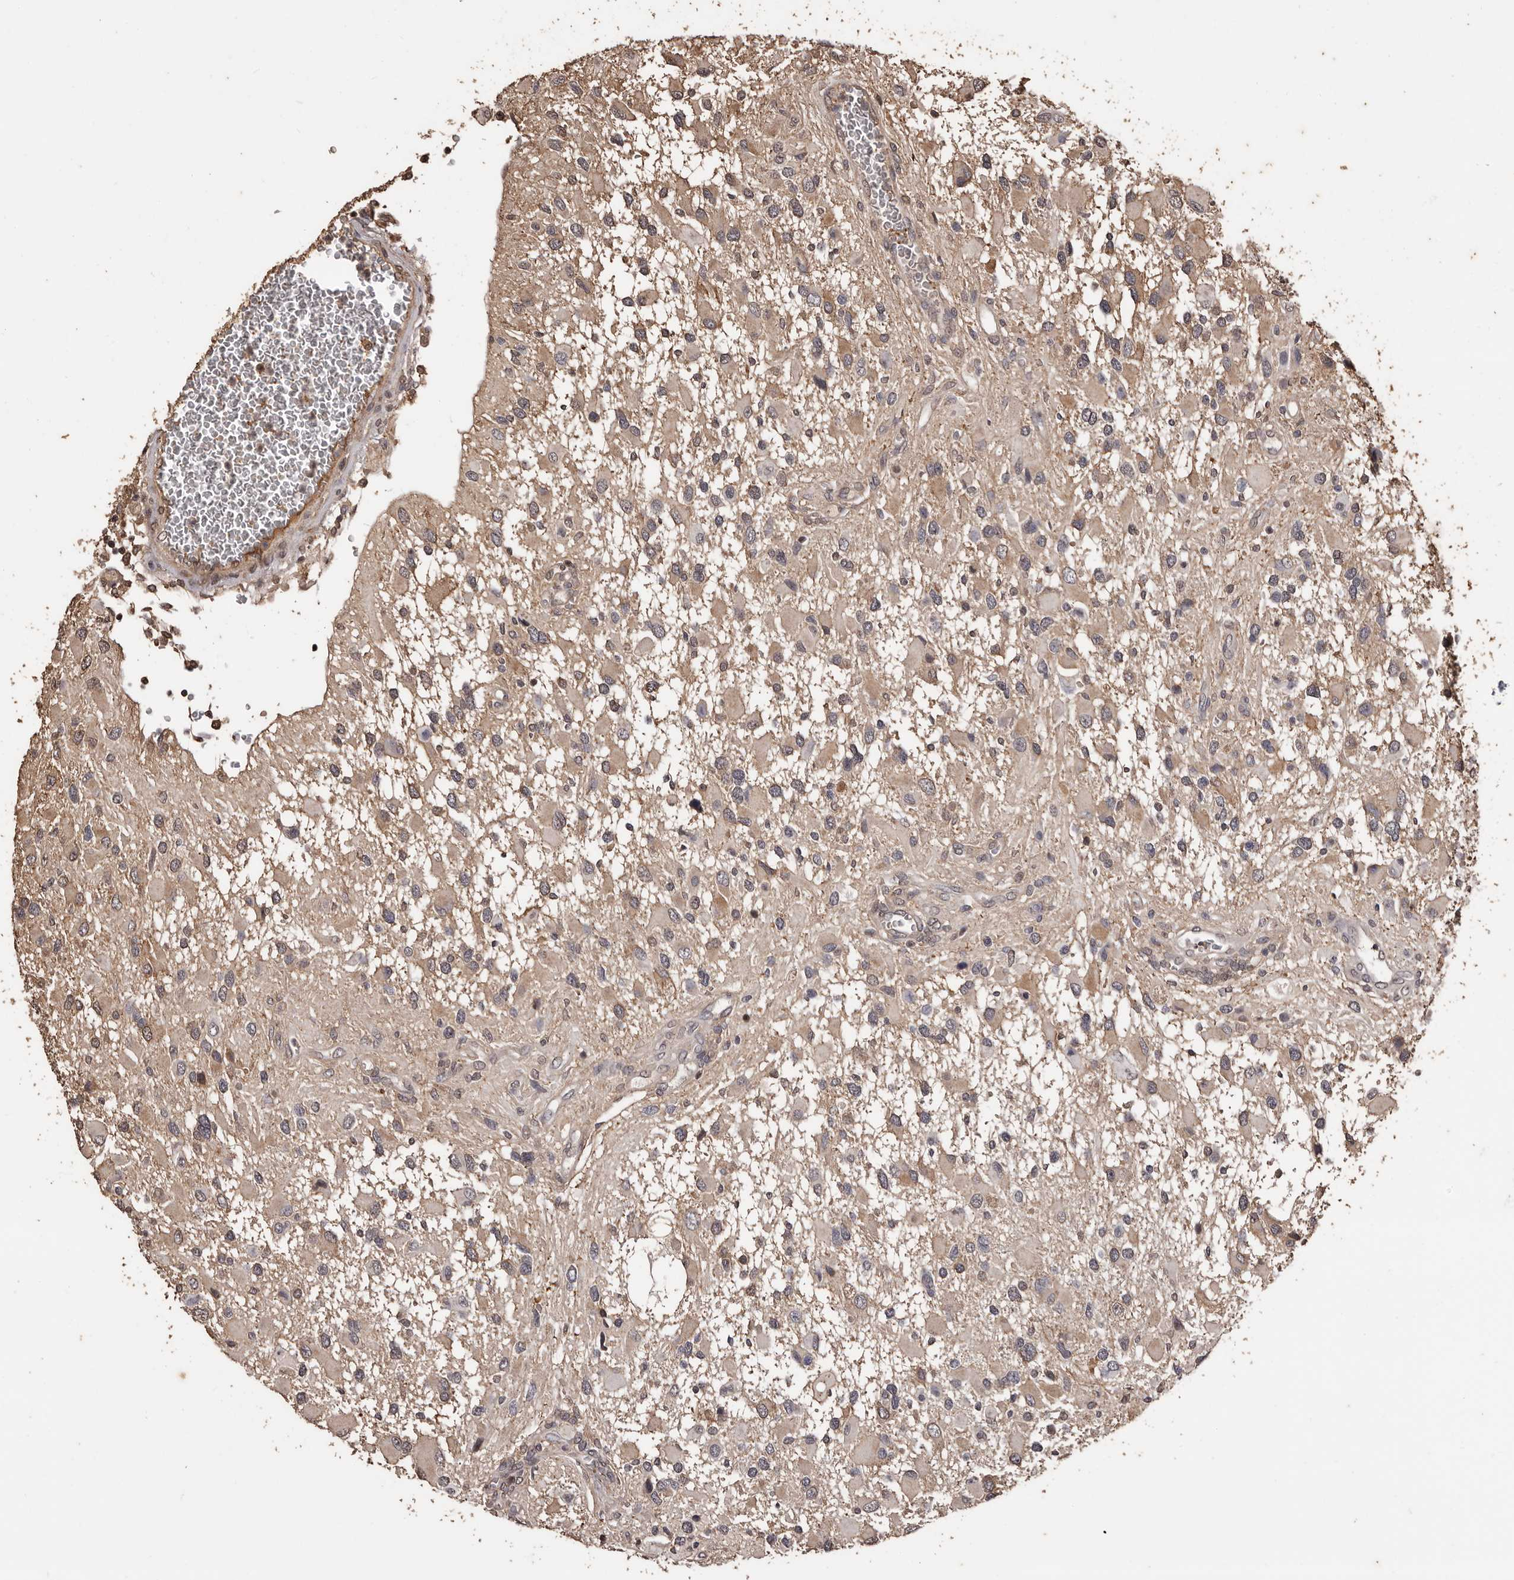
{"staining": {"intensity": "weak", "quantity": "25%-75%", "location": "cytoplasmic/membranous"}, "tissue": "glioma", "cell_type": "Tumor cells", "image_type": "cancer", "snomed": [{"axis": "morphology", "description": "Glioma, malignant, High grade"}, {"axis": "topography", "description": "Brain"}], "caption": "The photomicrograph shows a brown stain indicating the presence of a protein in the cytoplasmic/membranous of tumor cells in glioma. (Stains: DAB in brown, nuclei in blue, Microscopy: brightfield microscopy at high magnification).", "gene": "NAV1", "patient": {"sex": "male", "age": 53}}